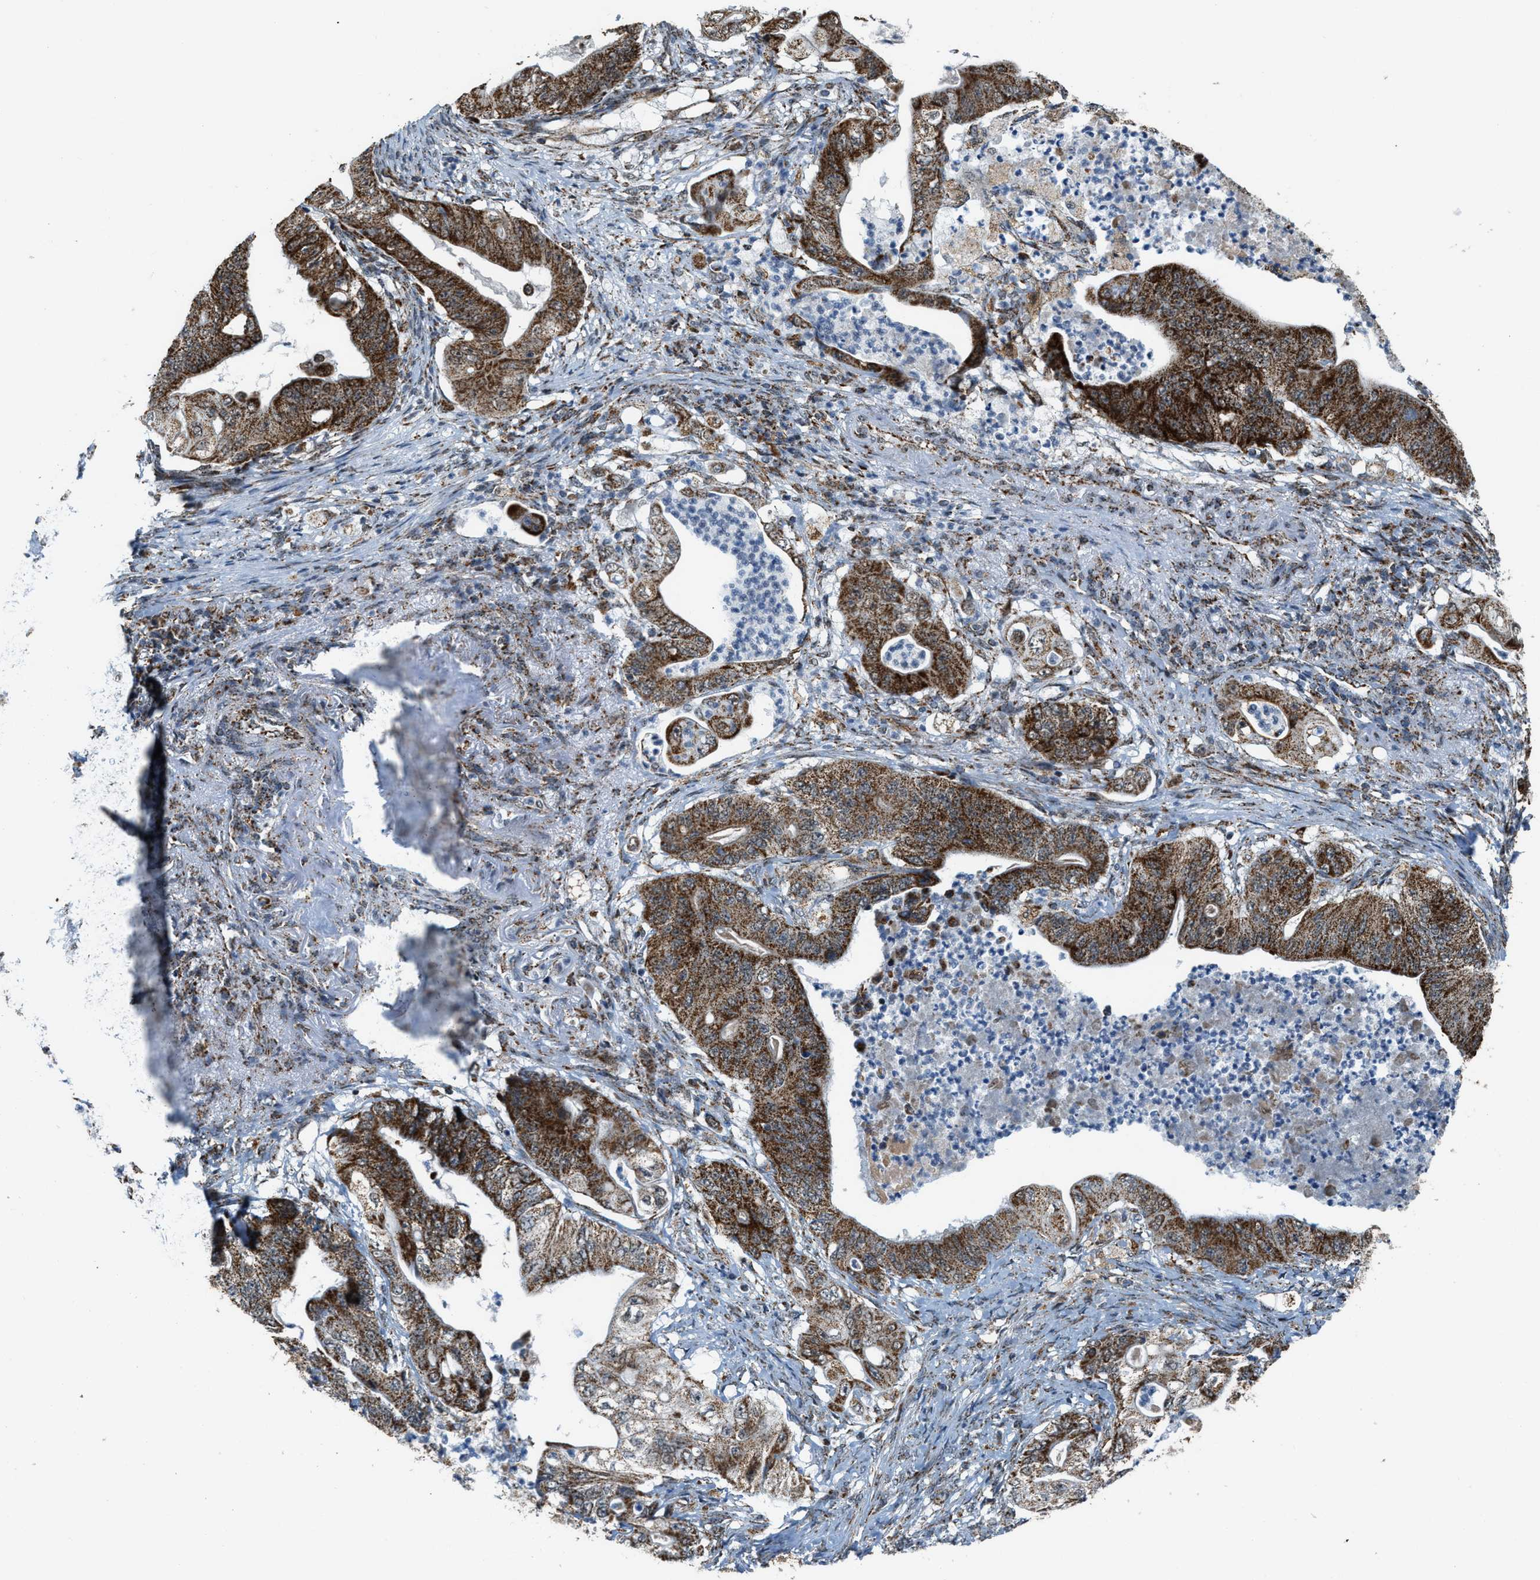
{"staining": {"intensity": "strong", "quantity": ">75%", "location": "cytoplasmic/membranous"}, "tissue": "stomach cancer", "cell_type": "Tumor cells", "image_type": "cancer", "snomed": [{"axis": "morphology", "description": "Adenocarcinoma, NOS"}, {"axis": "topography", "description": "Stomach"}], "caption": "Immunohistochemical staining of stomach cancer (adenocarcinoma) displays strong cytoplasmic/membranous protein staining in about >75% of tumor cells. (DAB (3,3'-diaminobenzidine) IHC, brown staining for protein, blue staining for nuclei).", "gene": "HIBADH", "patient": {"sex": "female", "age": 73}}